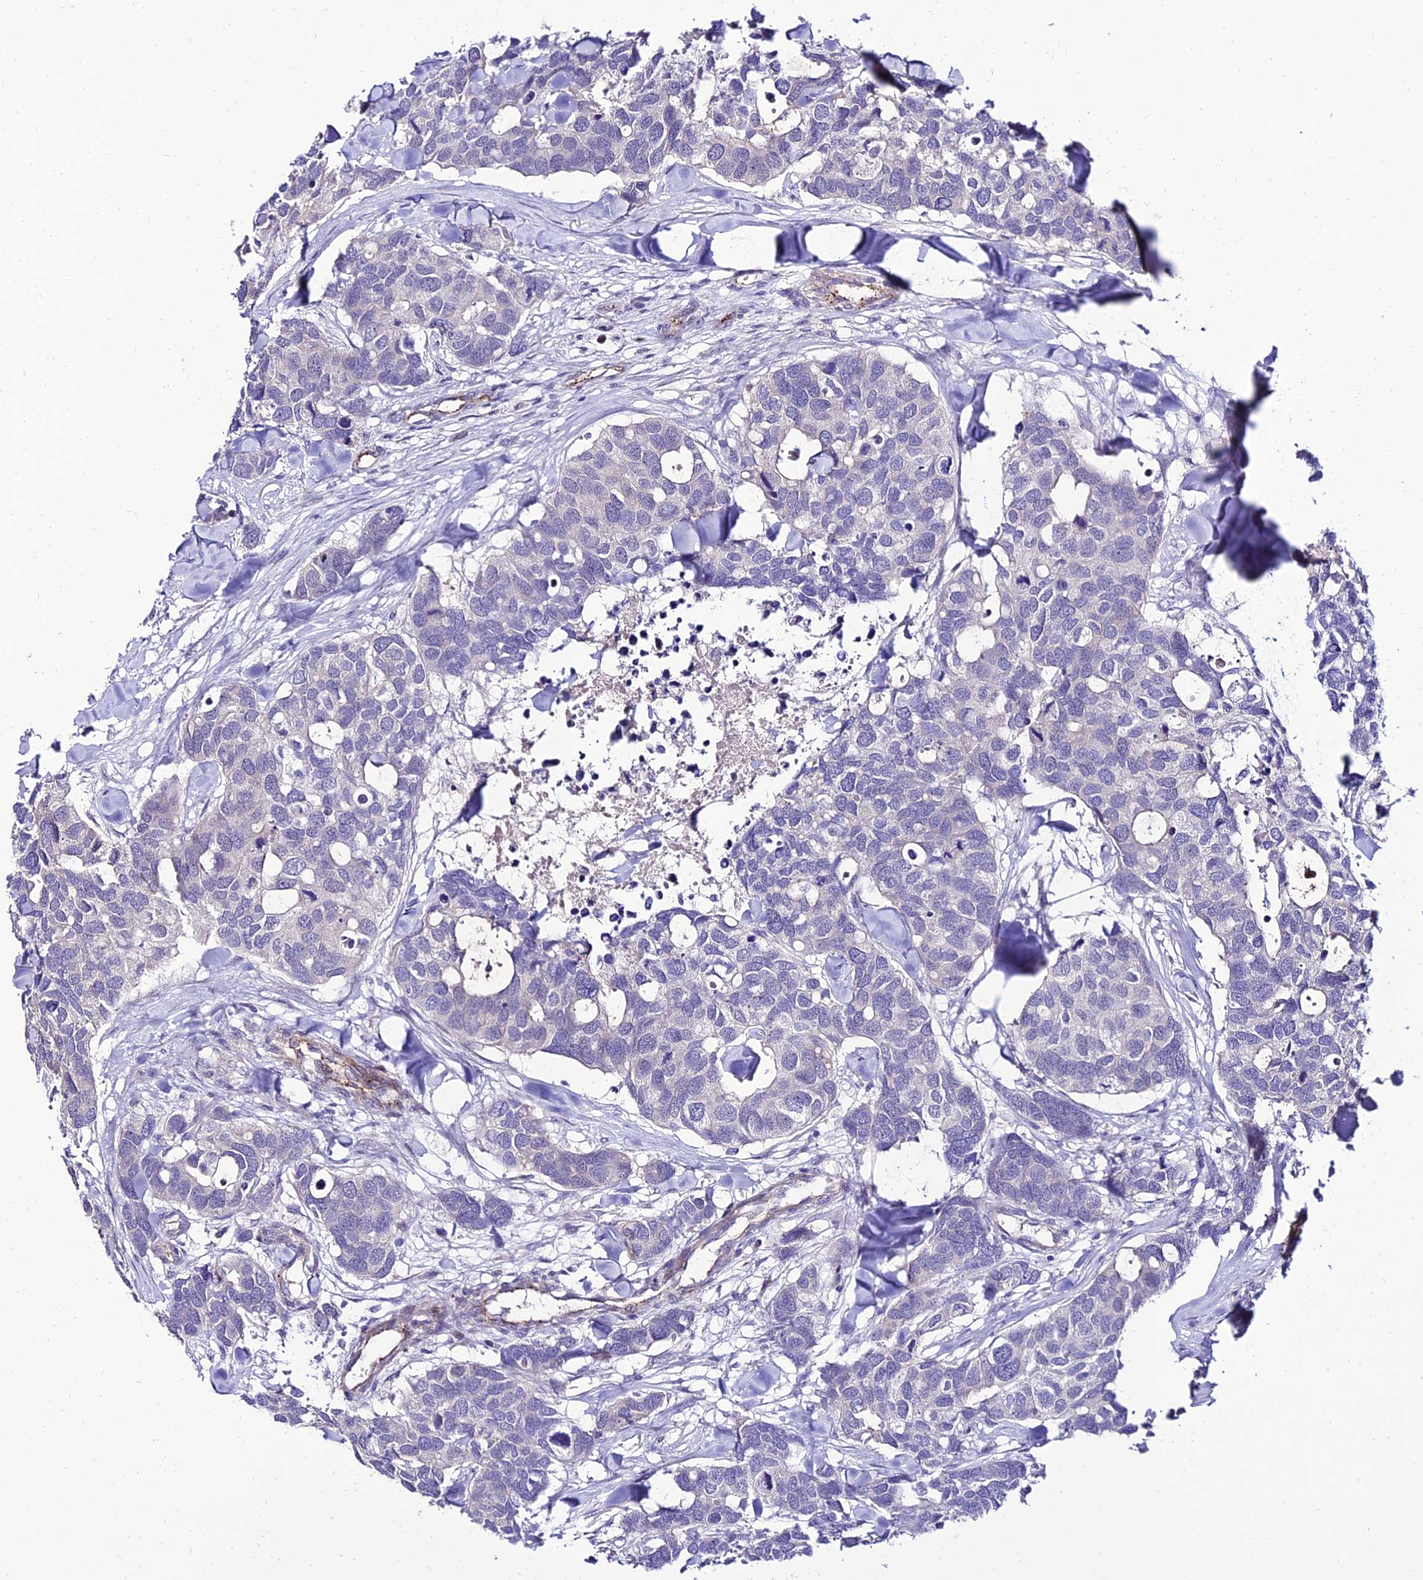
{"staining": {"intensity": "negative", "quantity": "none", "location": "none"}, "tissue": "breast cancer", "cell_type": "Tumor cells", "image_type": "cancer", "snomed": [{"axis": "morphology", "description": "Duct carcinoma"}, {"axis": "topography", "description": "Breast"}], "caption": "Immunohistochemical staining of breast intraductal carcinoma displays no significant staining in tumor cells.", "gene": "ALDH3B2", "patient": {"sex": "female", "age": 83}}